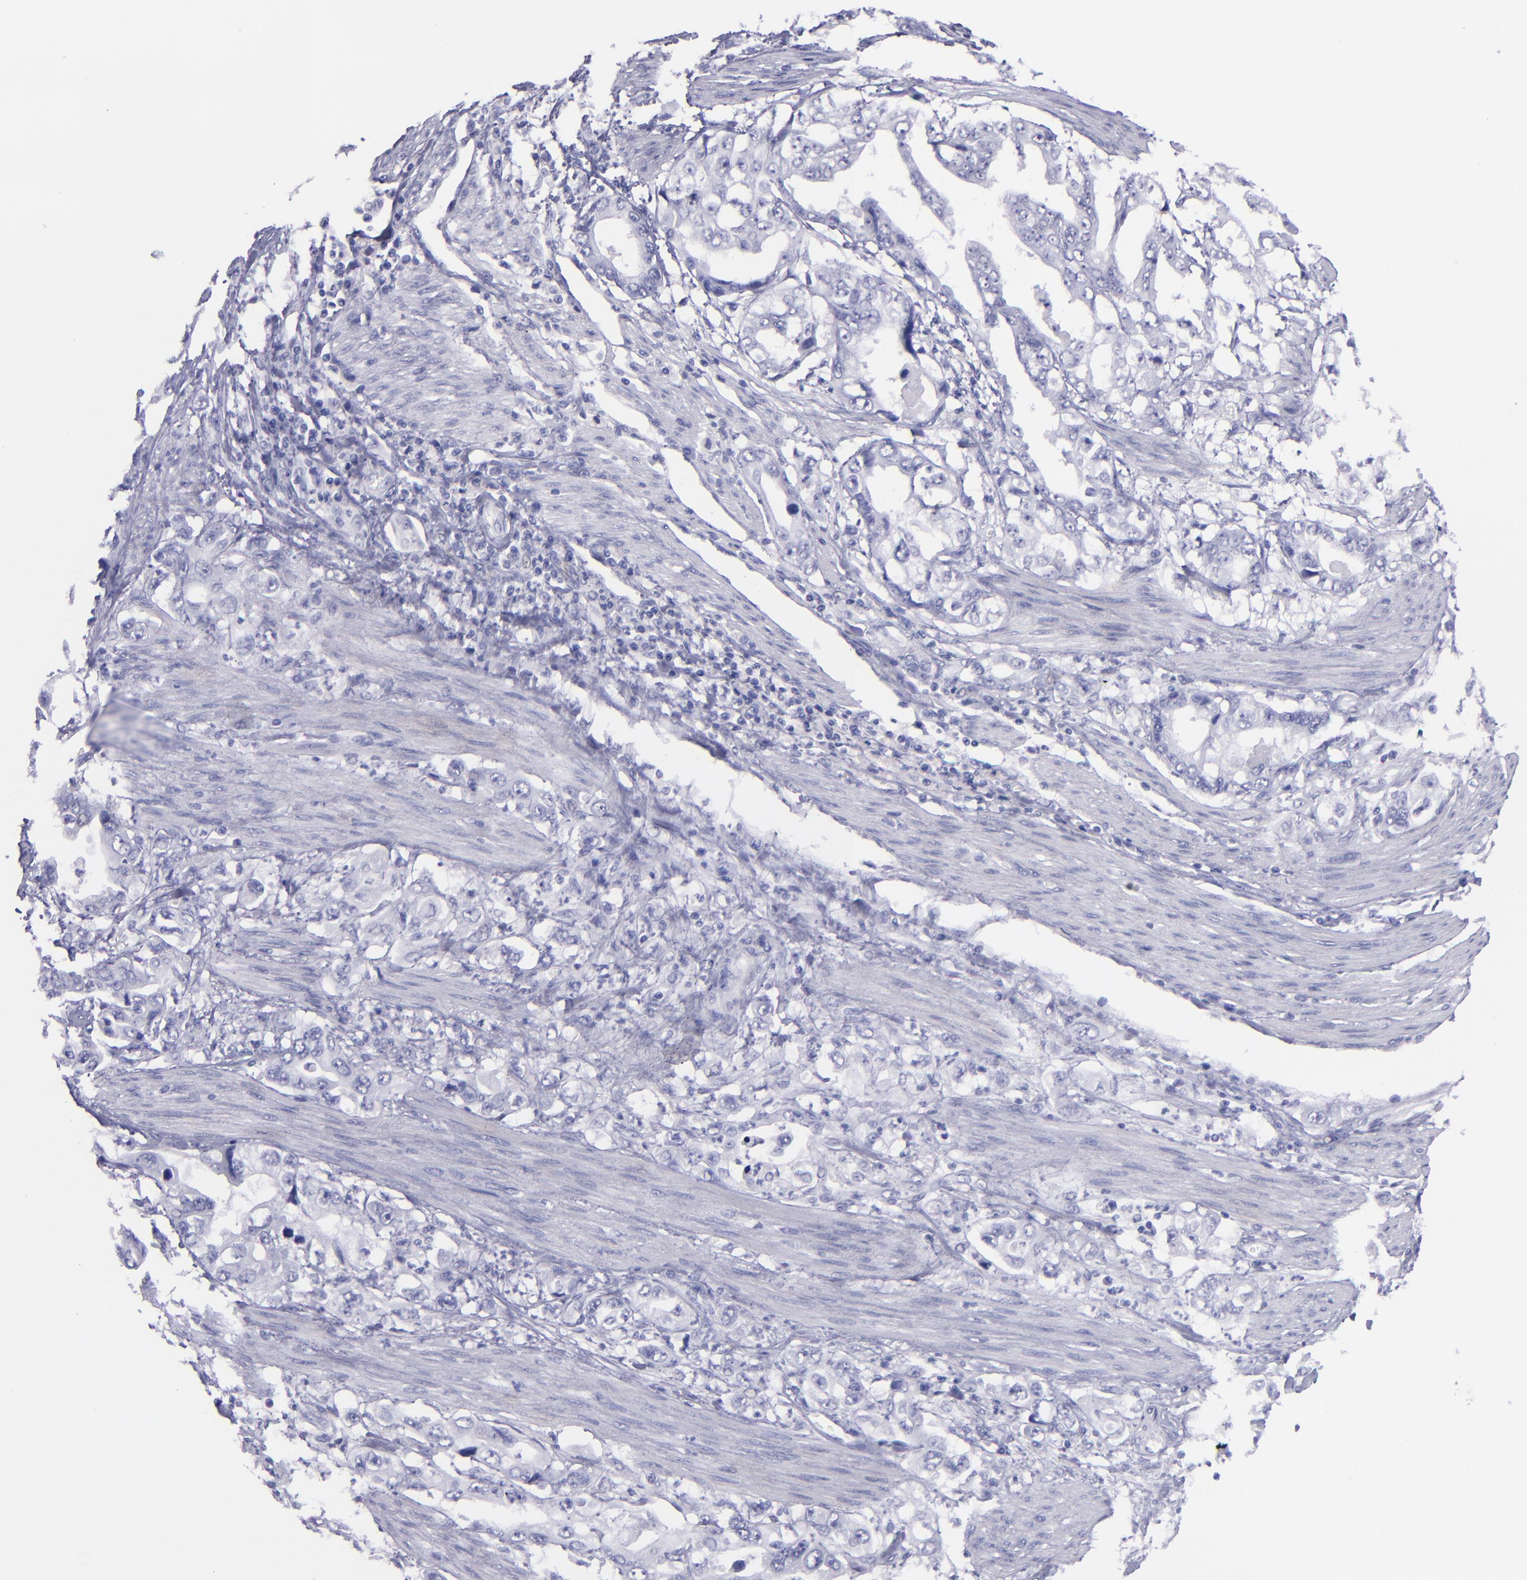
{"staining": {"intensity": "negative", "quantity": "none", "location": "none"}, "tissue": "stomach cancer", "cell_type": "Tumor cells", "image_type": "cancer", "snomed": [{"axis": "morphology", "description": "Adenocarcinoma, NOS"}, {"axis": "topography", "description": "Pancreas"}, {"axis": "topography", "description": "Stomach, upper"}], "caption": "DAB immunohistochemical staining of stomach cancer (adenocarcinoma) demonstrates no significant expression in tumor cells. (Immunohistochemistry, brightfield microscopy, high magnification).", "gene": "TNNT3", "patient": {"sex": "male", "age": 77}}